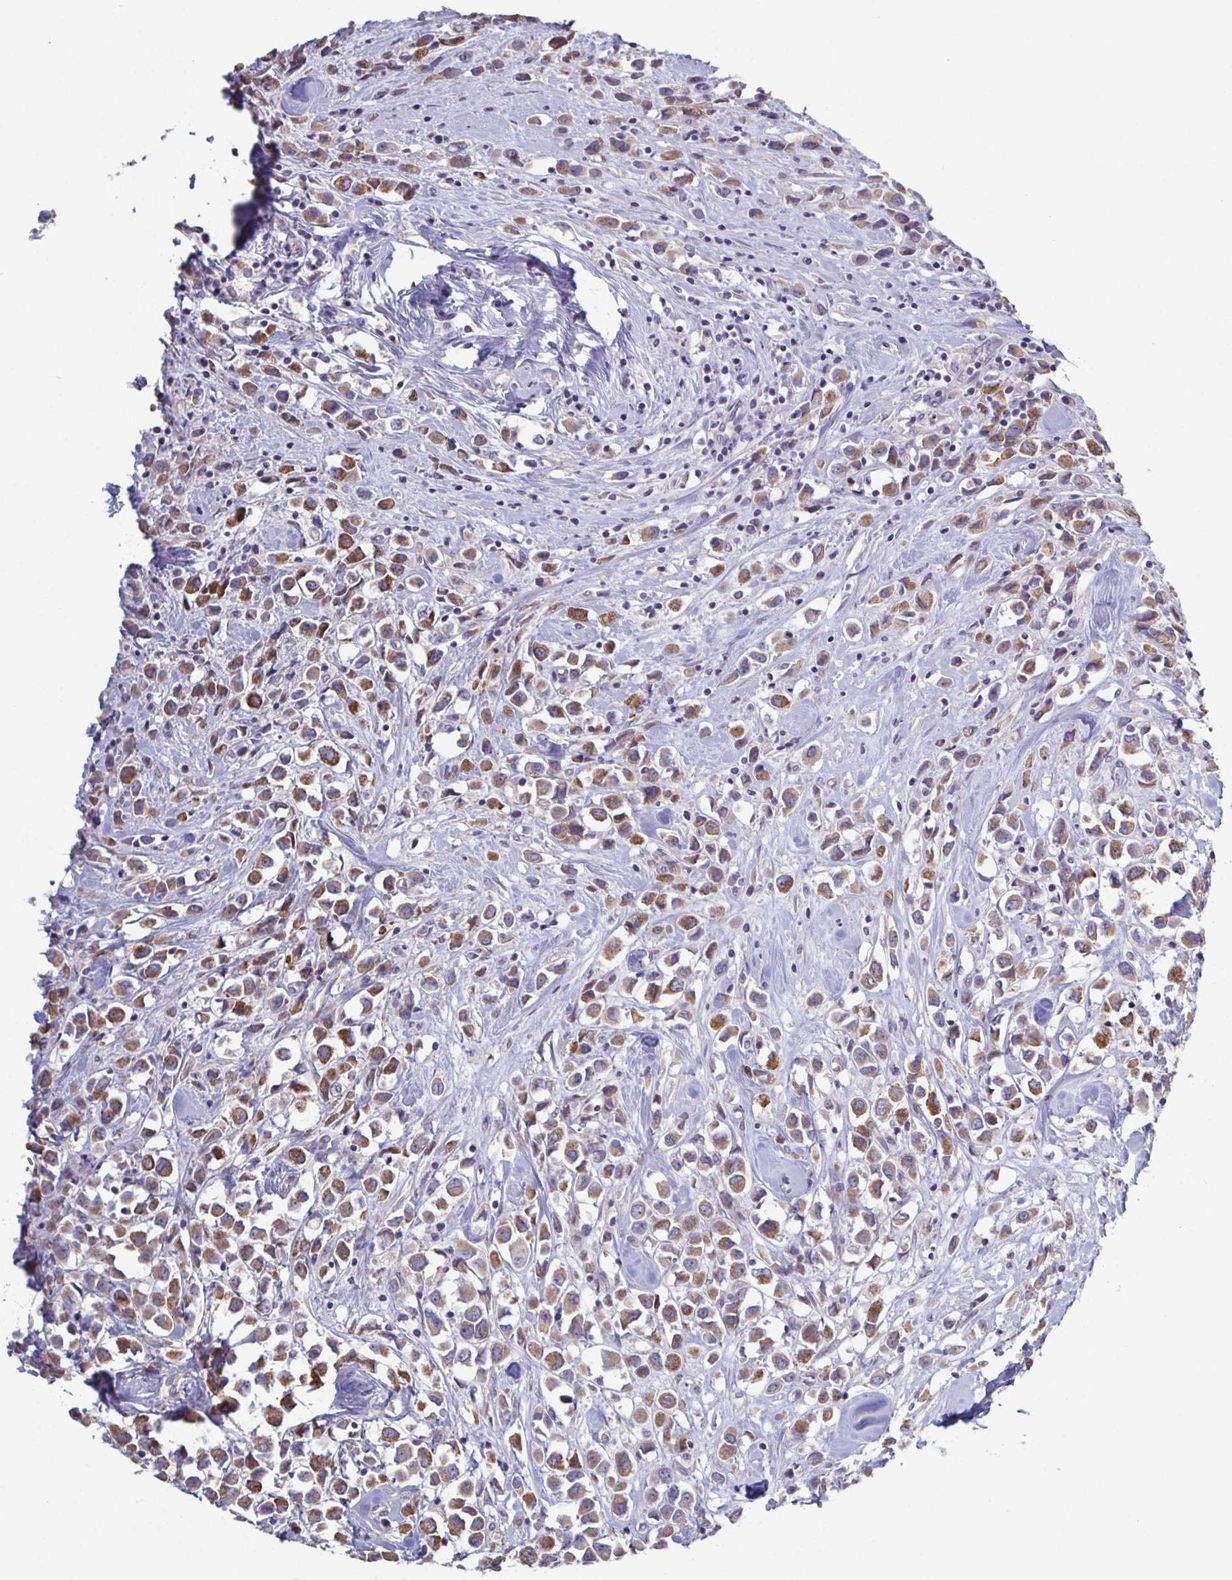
{"staining": {"intensity": "moderate", "quantity": ">75%", "location": "cytoplasmic/membranous"}, "tissue": "breast cancer", "cell_type": "Tumor cells", "image_type": "cancer", "snomed": [{"axis": "morphology", "description": "Duct carcinoma"}, {"axis": "topography", "description": "Breast"}], "caption": "About >75% of tumor cells in human infiltrating ductal carcinoma (breast) reveal moderate cytoplasmic/membranous protein expression as visualized by brown immunohistochemical staining.", "gene": "GLDC", "patient": {"sex": "female", "age": 61}}